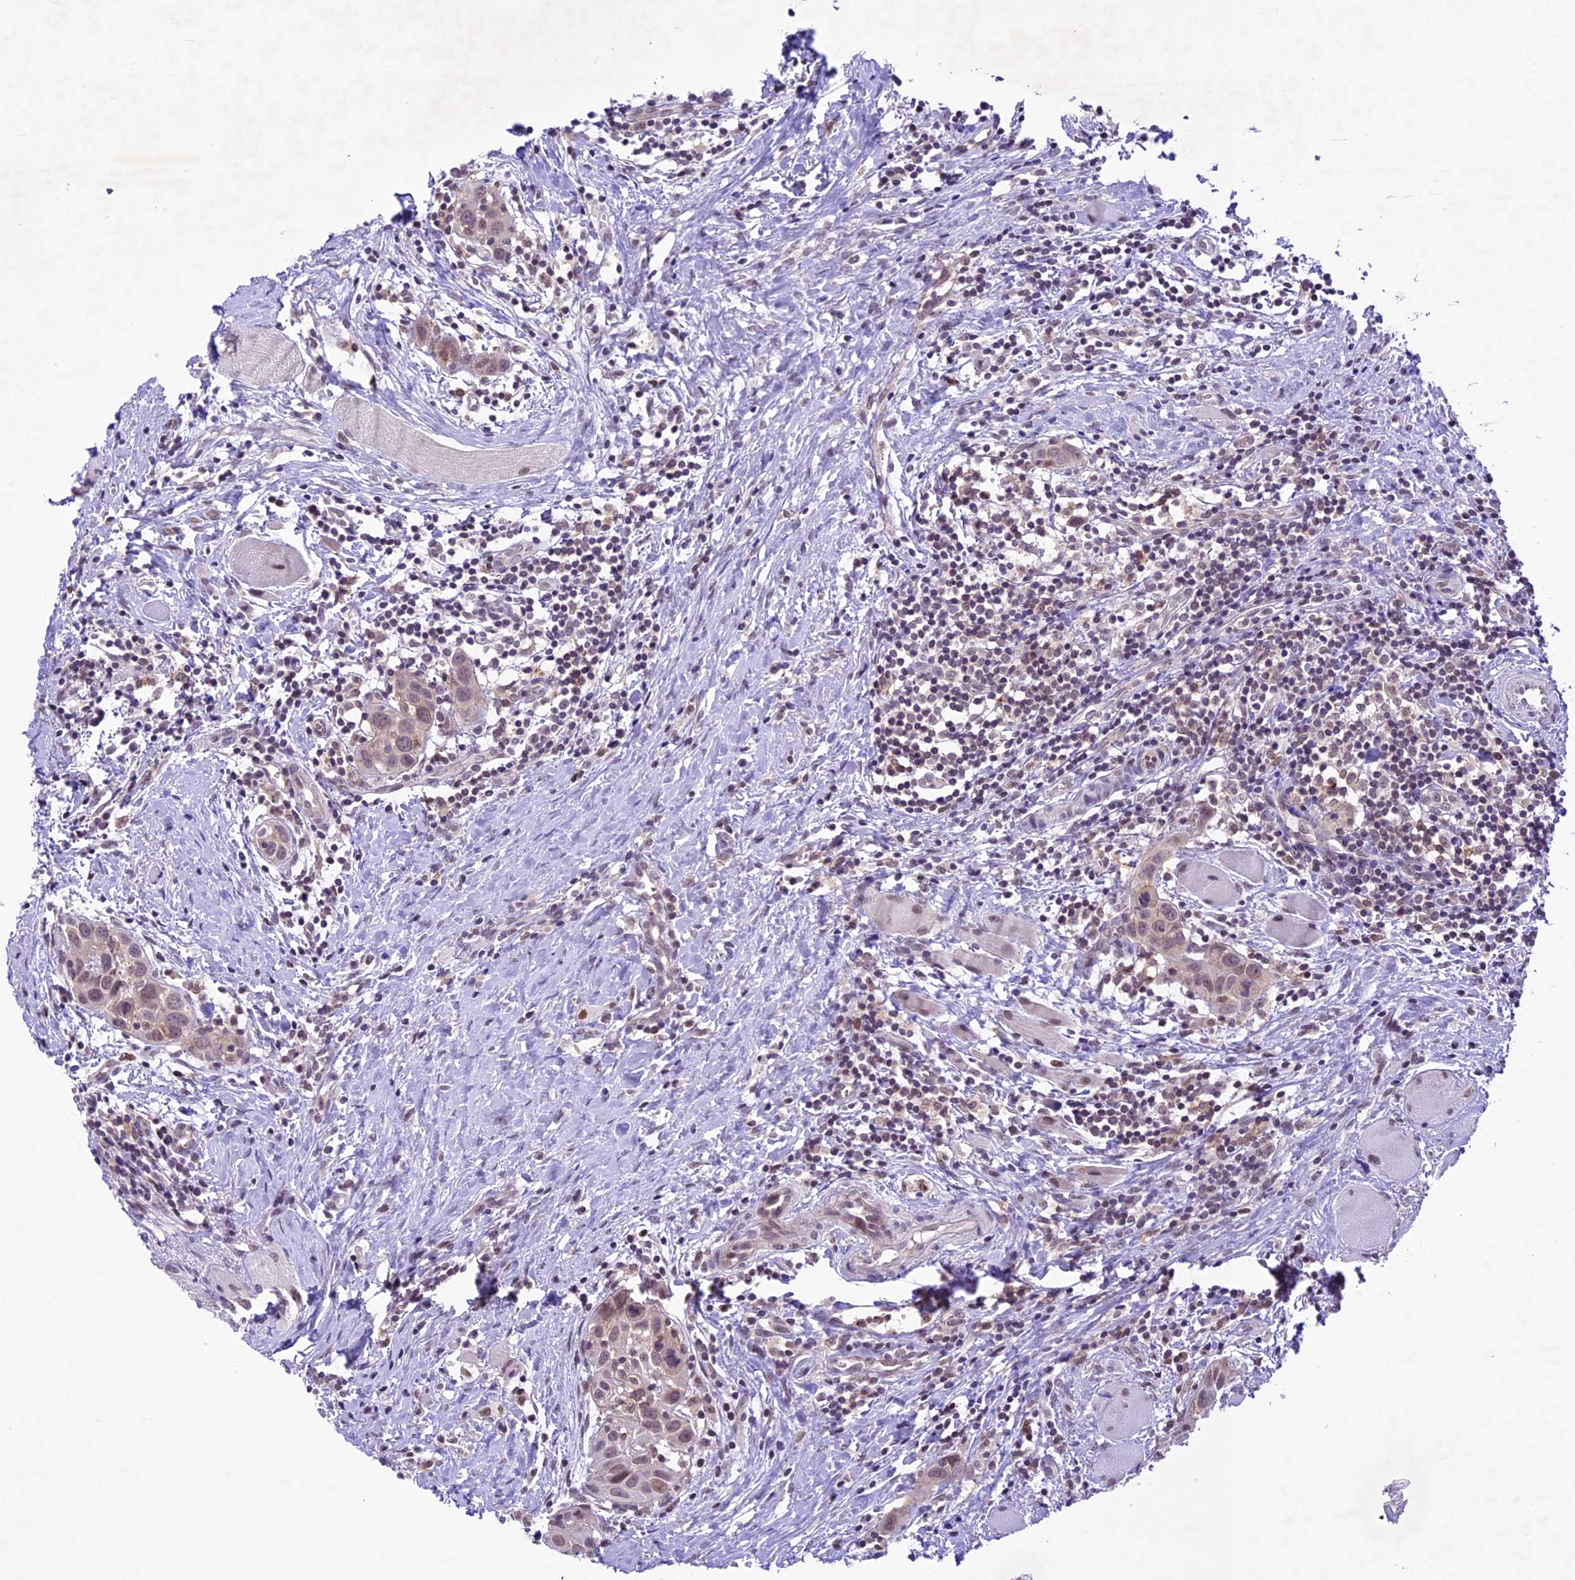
{"staining": {"intensity": "weak", "quantity": ">75%", "location": "nuclear"}, "tissue": "head and neck cancer", "cell_type": "Tumor cells", "image_type": "cancer", "snomed": [{"axis": "morphology", "description": "Squamous cell carcinoma, NOS"}, {"axis": "topography", "description": "Oral tissue"}, {"axis": "topography", "description": "Head-Neck"}], "caption": "An immunohistochemistry photomicrograph of neoplastic tissue is shown. Protein staining in brown shows weak nuclear positivity in head and neck cancer (squamous cell carcinoma) within tumor cells. (DAB (3,3'-diaminobenzidine) = brown stain, brightfield microscopy at high magnification).", "gene": "SHKBP1", "patient": {"sex": "female", "age": 50}}